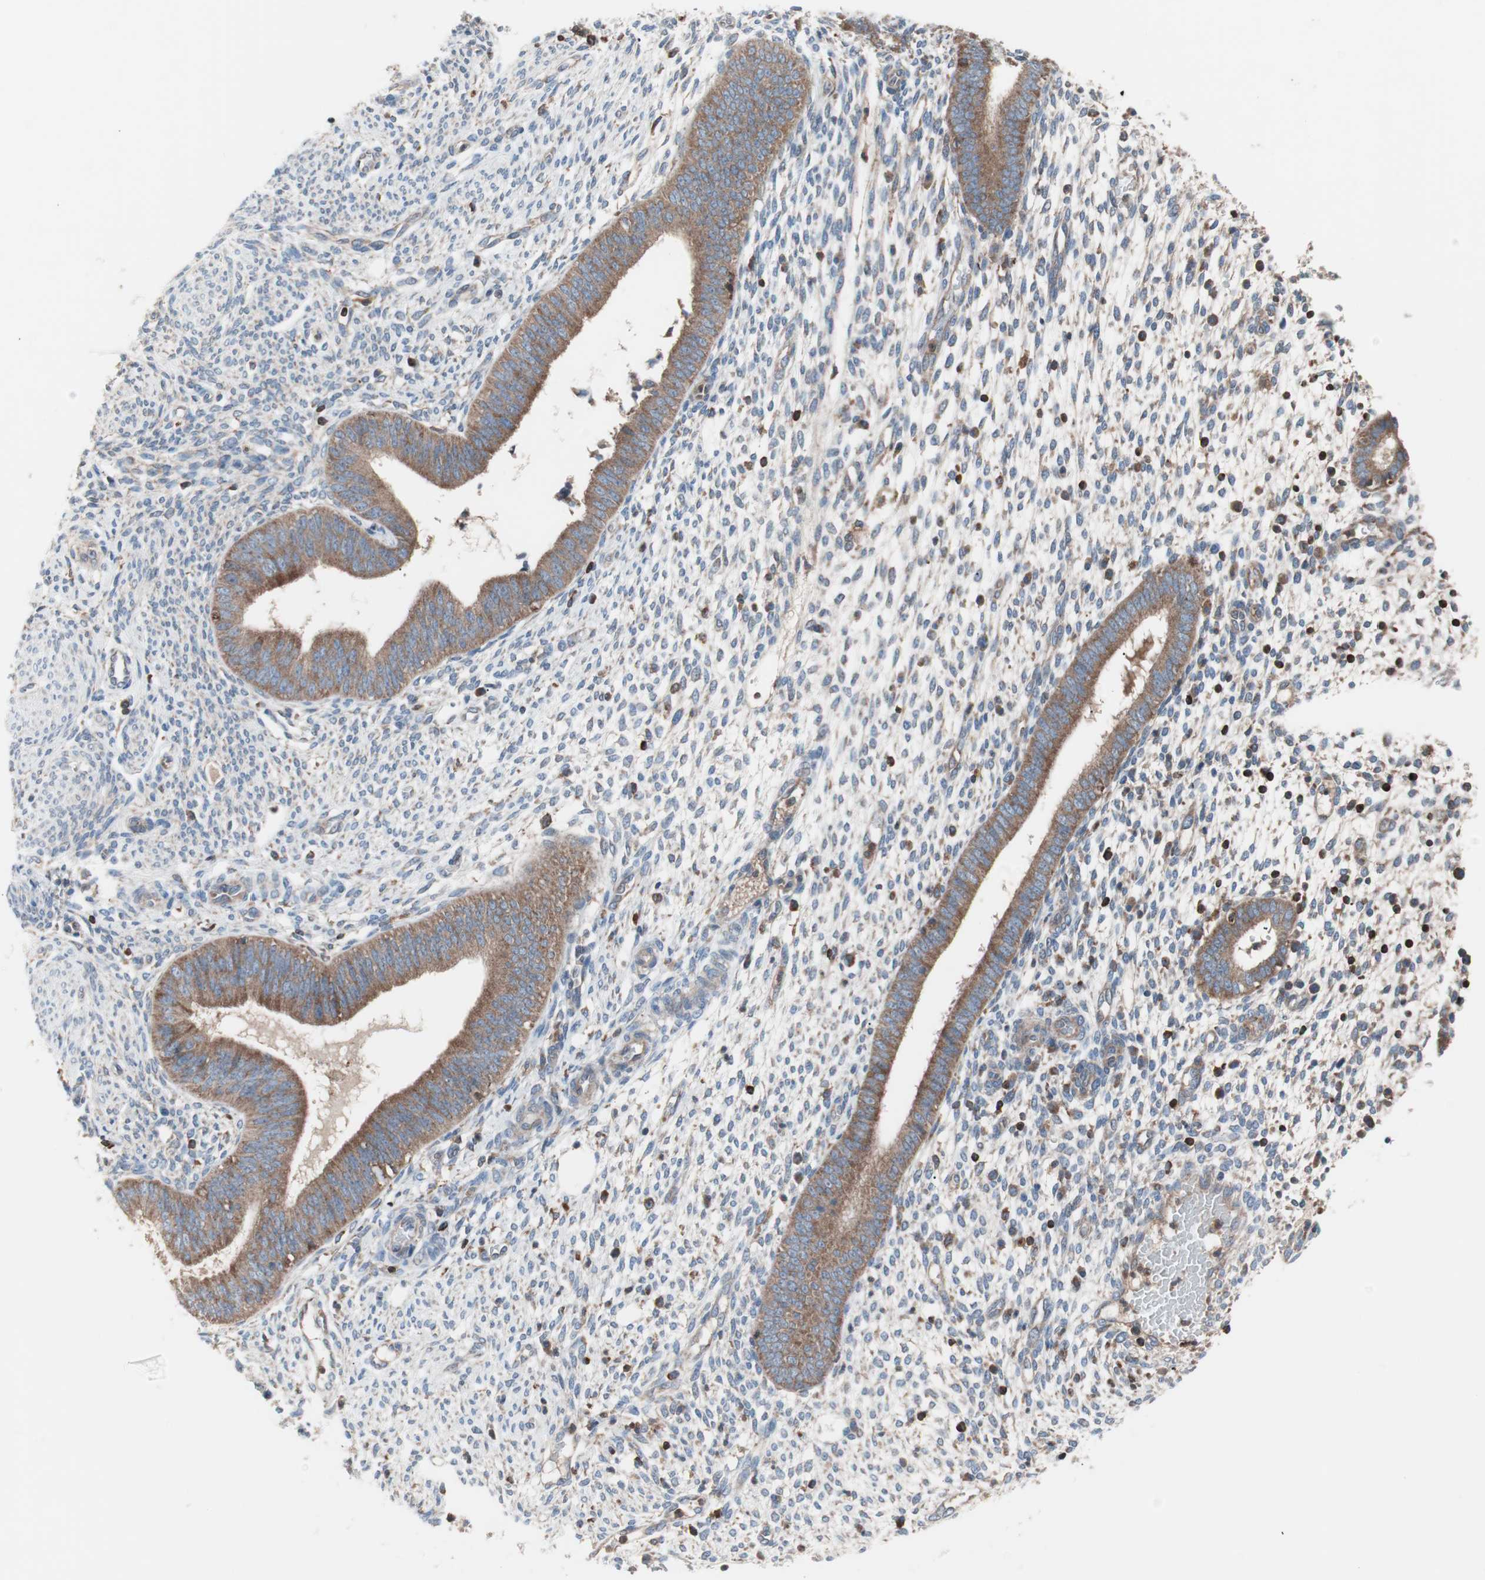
{"staining": {"intensity": "weak", "quantity": "25%-75%", "location": "cytoplasmic/membranous"}, "tissue": "endometrium", "cell_type": "Cells in endometrial stroma", "image_type": "normal", "snomed": [{"axis": "morphology", "description": "Normal tissue, NOS"}, {"axis": "topography", "description": "Endometrium"}], "caption": "Immunohistochemical staining of normal human endometrium displays 25%-75% levels of weak cytoplasmic/membranous protein staining in about 25%-75% of cells in endometrial stroma.", "gene": "PIK3R1", "patient": {"sex": "female", "age": 35}}